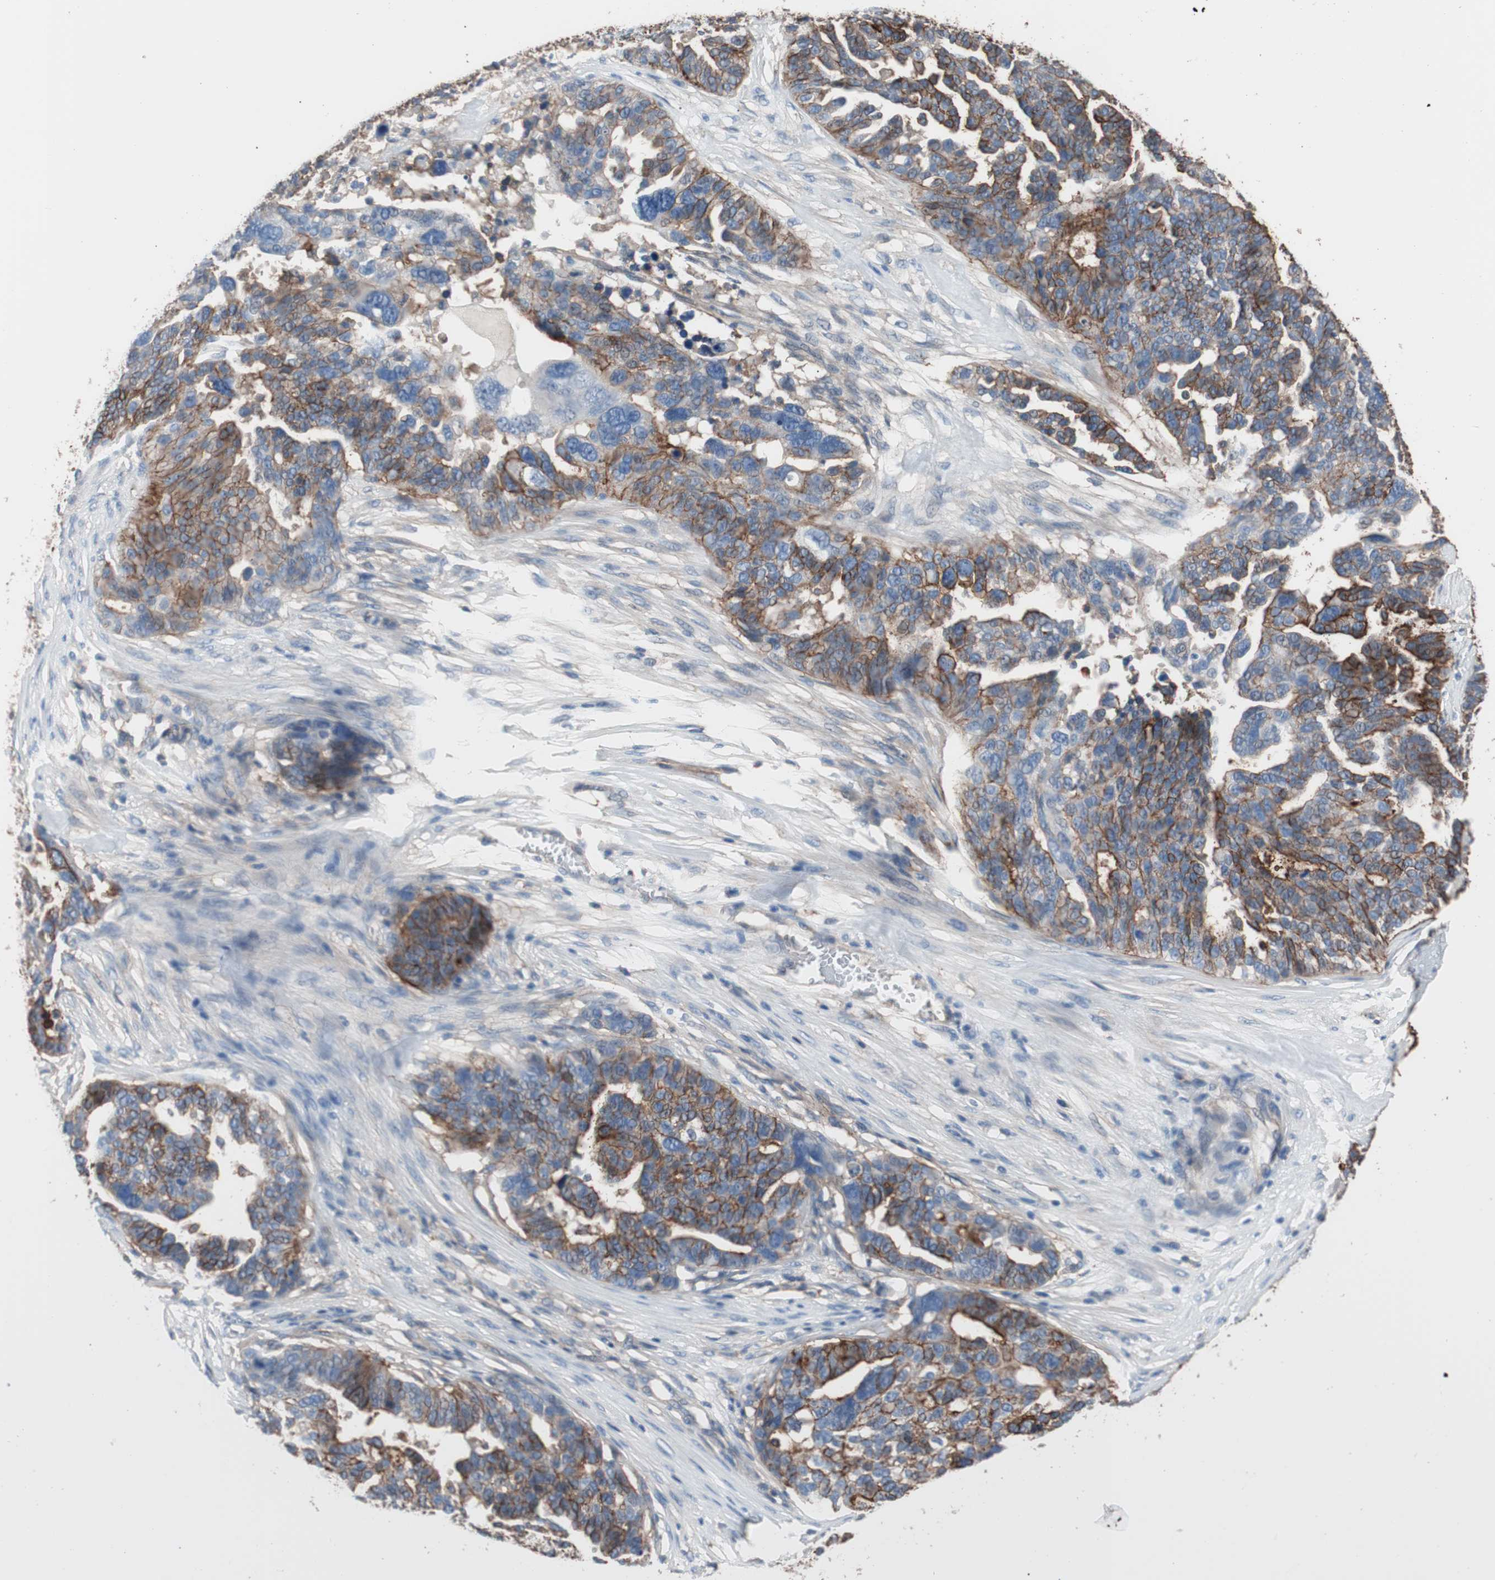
{"staining": {"intensity": "strong", "quantity": "25%-75%", "location": "cytoplasmic/membranous"}, "tissue": "ovarian cancer", "cell_type": "Tumor cells", "image_type": "cancer", "snomed": [{"axis": "morphology", "description": "Cystadenocarcinoma, serous, NOS"}, {"axis": "topography", "description": "Ovary"}], "caption": "Ovarian cancer (serous cystadenocarcinoma) was stained to show a protein in brown. There is high levels of strong cytoplasmic/membranous expression in about 25%-75% of tumor cells.", "gene": "CD81", "patient": {"sex": "female", "age": 59}}